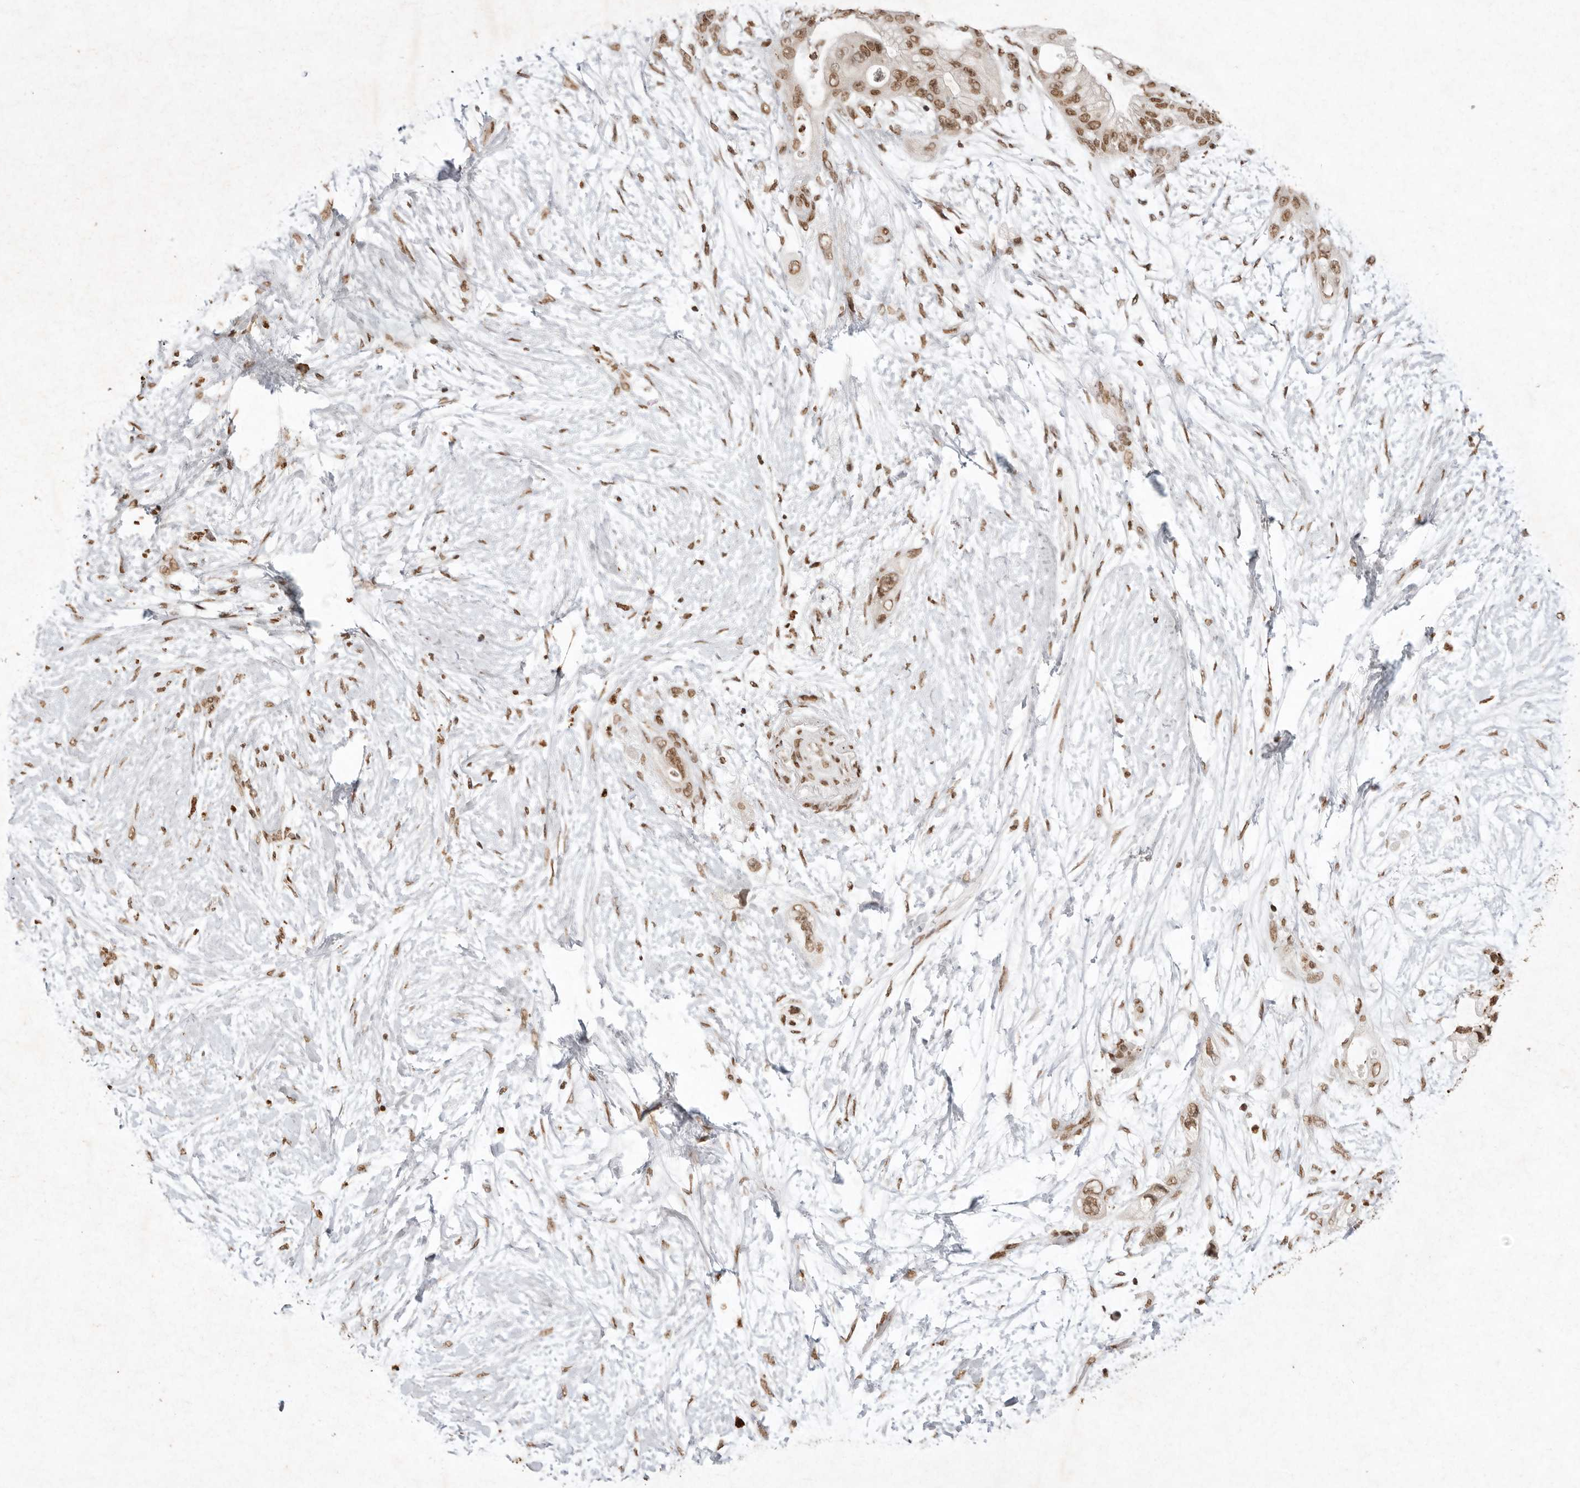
{"staining": {"intensity": "moderate", "quantity": ">75%", "location": "nuclear"}, "tissue": "pancreatic cancer", "cell_type": "Tumor cells", "image_type": "cancer", "snomed": [{"axis": "morphology", "description": "Adenocarcinoma, NOS"}, {"axis": "topography", "description": "Pancreas"}], "caption": "Pancreatic cancer stained with a brown dye displays moderate nuclear positive staining in approximately >75% of tumor cells.", "gene": "NKX3-2", "patient": {"sex": "male", "age": 53}}